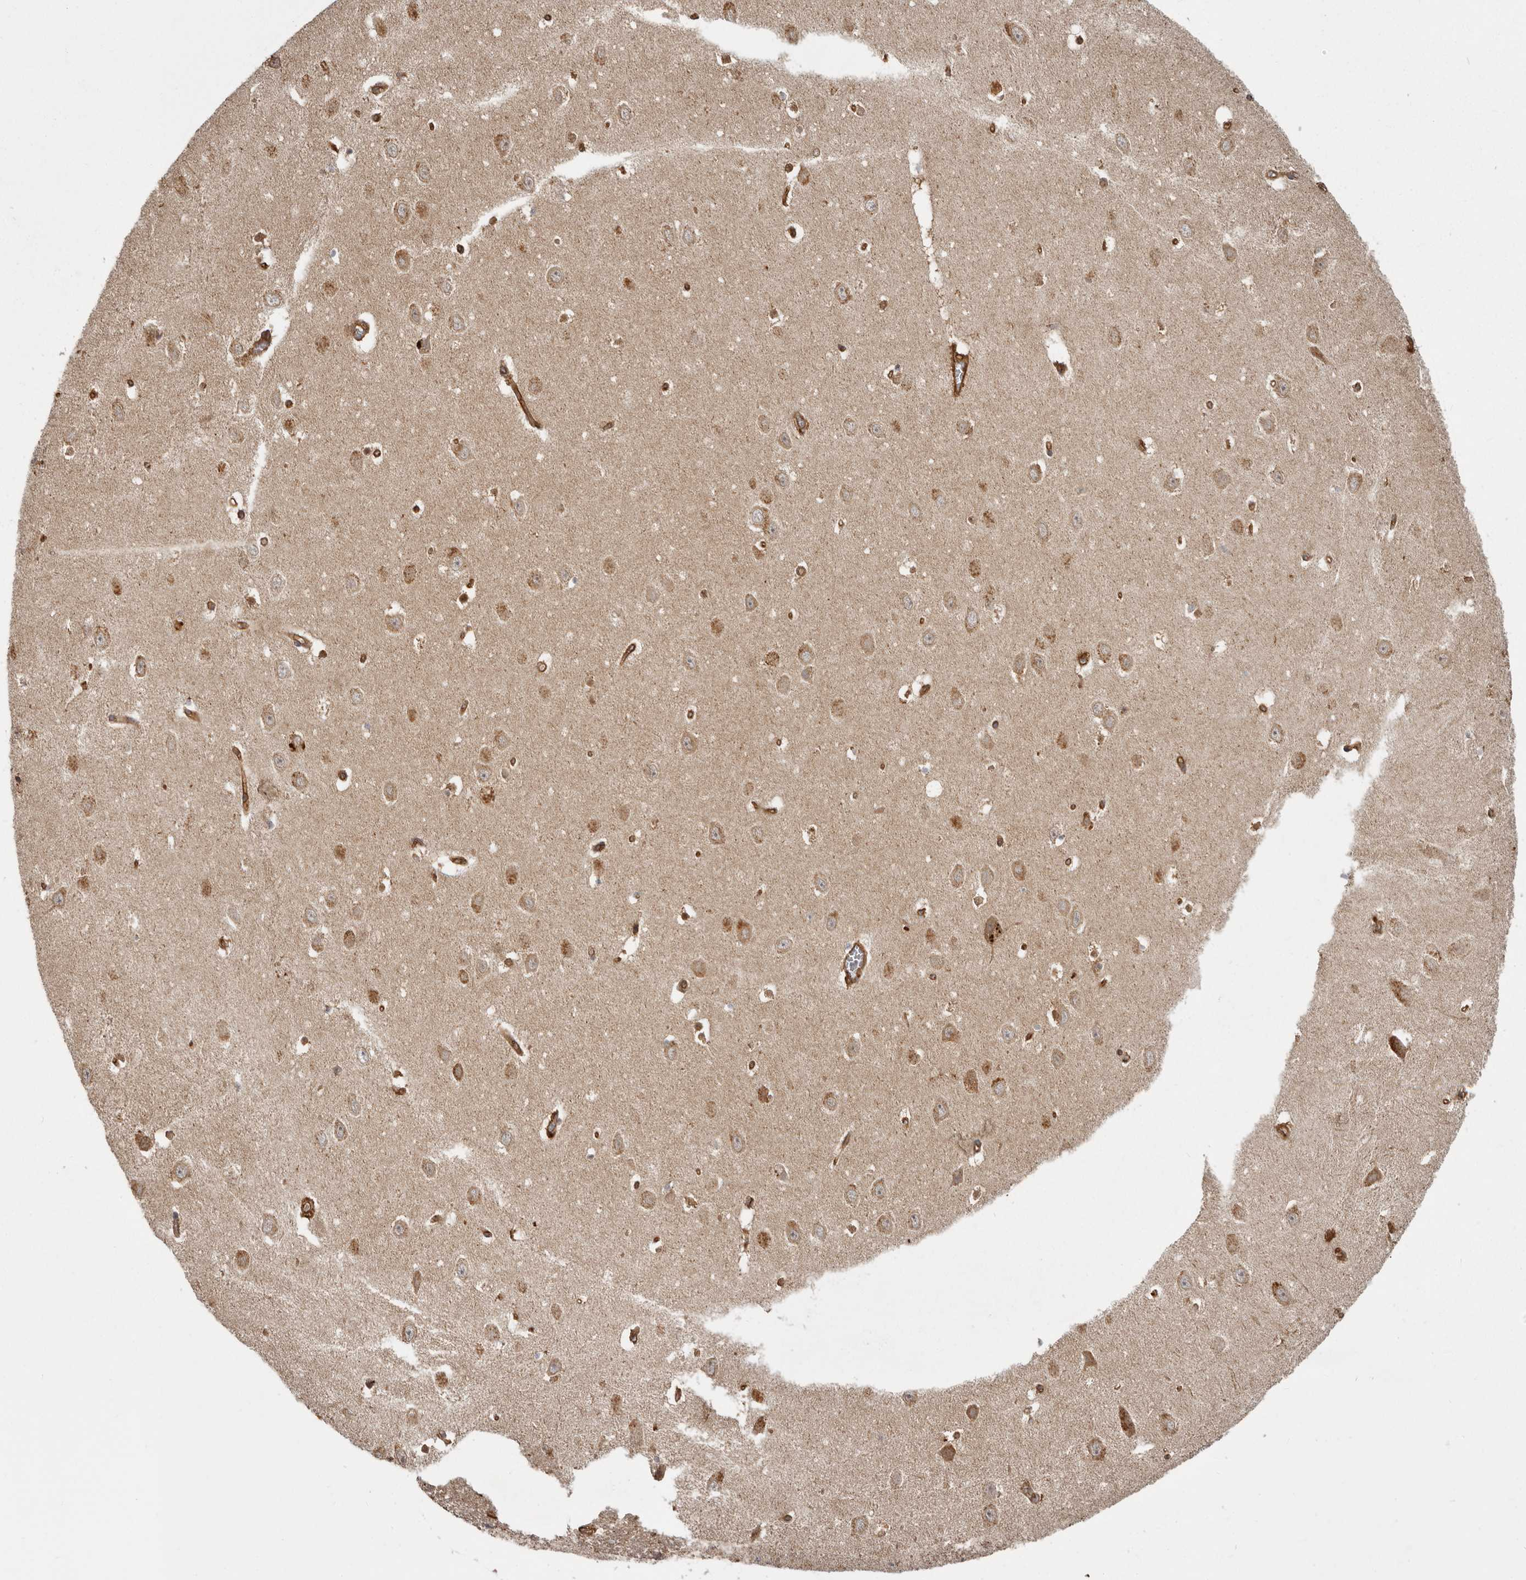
{"staining": {"intensity": "weak", "quantity": "25%-75%", "location": "cytoplasmic/membranous"}, "tissue": "hippocampus", "cell_type": "Glial cells", "image_type": "normal", "snomed": [{"axis": "morphology", "description": "Normal tissue, NOS"}, {"axis": "topography", "description": "Hippocampus"}], "caption": "A low amount of weak cytoplasmic/membranous expression is seen in approximately 25%-75% of glial cells in normal hippocampus. The staining is performed using DAB brown chromogen to label protein expression. The nuclei are counter-stained blue using hematoxylin.", "gene": "ENAH", "patient": {"sex": "female", "age": 64}}